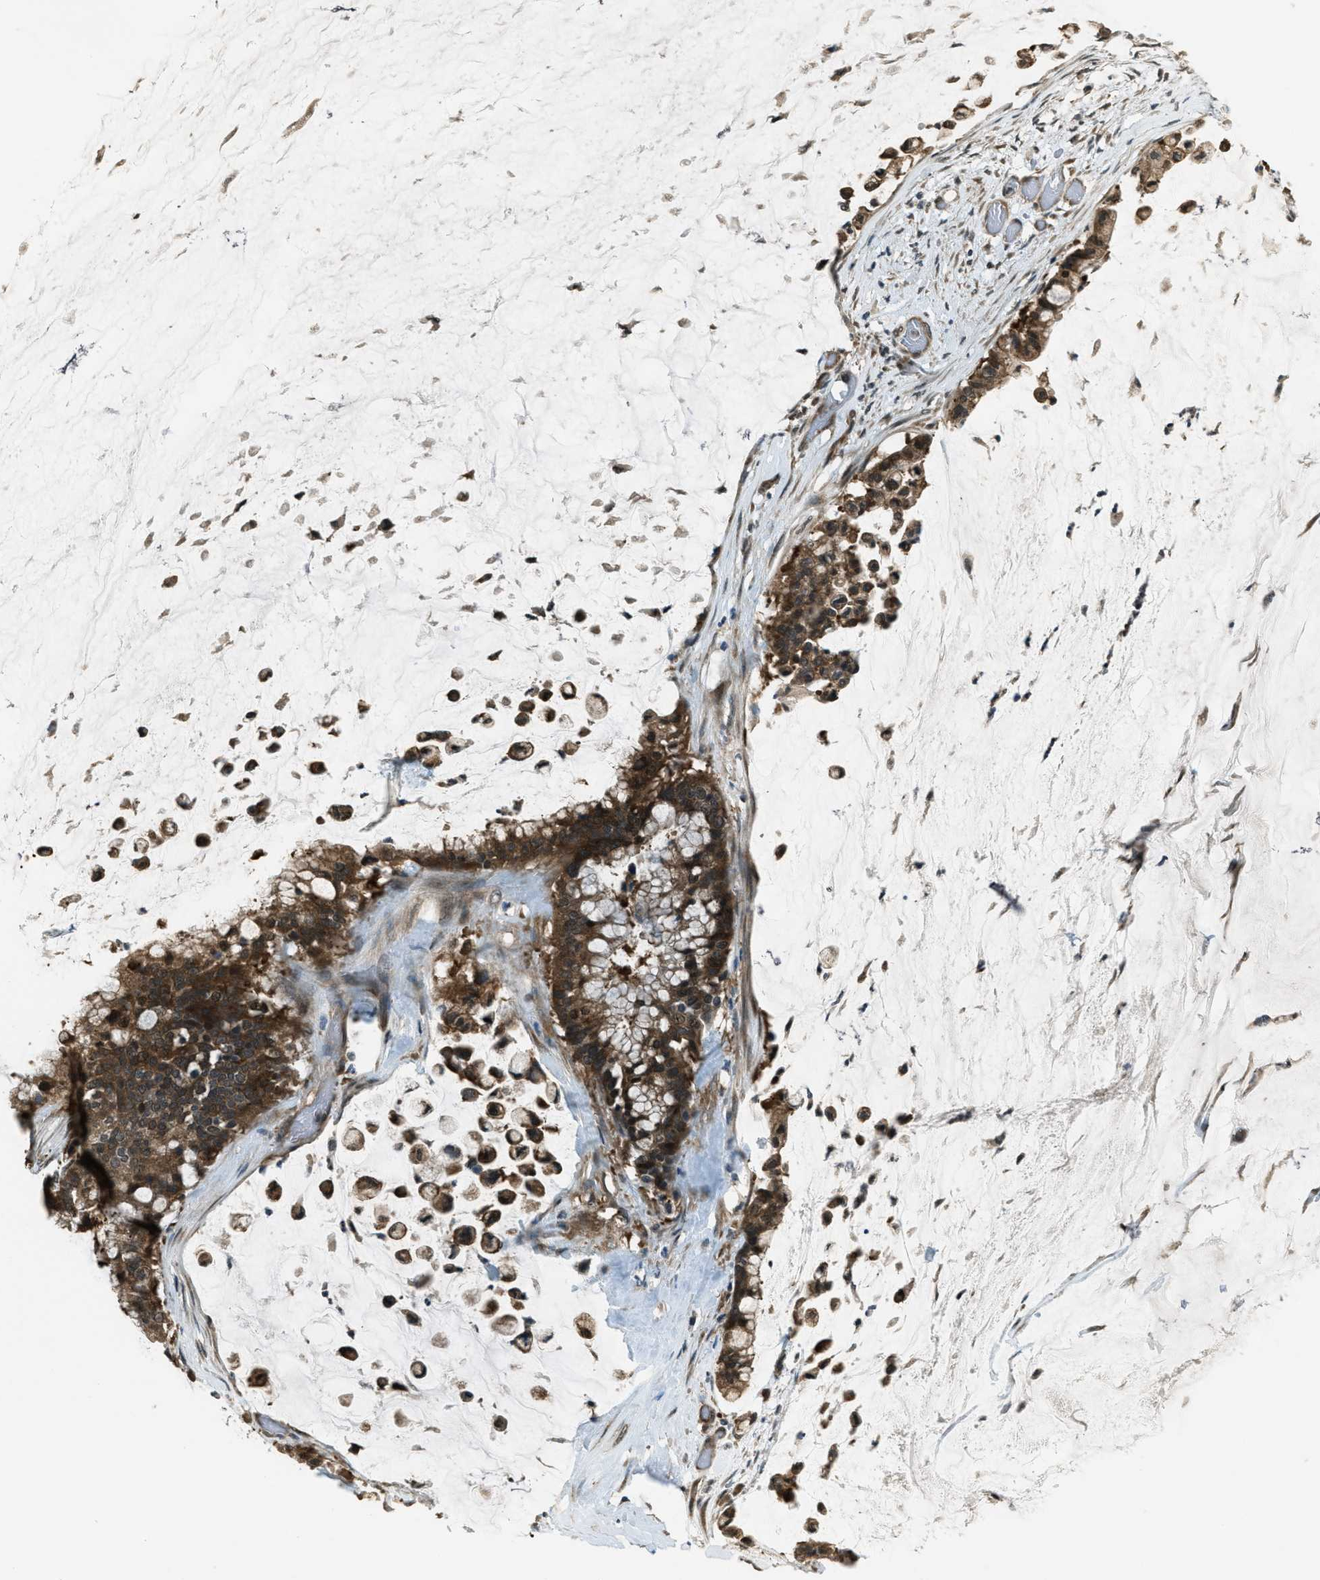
{"staining": {"intensity": "moderate", "quantity": ">75%", "location": "cytoplasmic/membranous"}, "tissue": "pancreatic cancer", "cell_type": "Tumor cells", "image_type": "cancer", "snomed": [{"axis": "morphology", "description": "Adenocarcinoma, NOS"}, {"axis": "topography", "description": "Pancreas"}], "caption": "Immunohistochemical staining of pancreatic cancer (adenocarcinoma) exhibits medium levels of moderate cytoplasmic/membranous protein staining in approximately >75% of tumor cells. (Brightfield microscopy of DAB IHC at high magnification).", "gene": "ASAP2", "patient": {"sex": "male", "age": 41}}